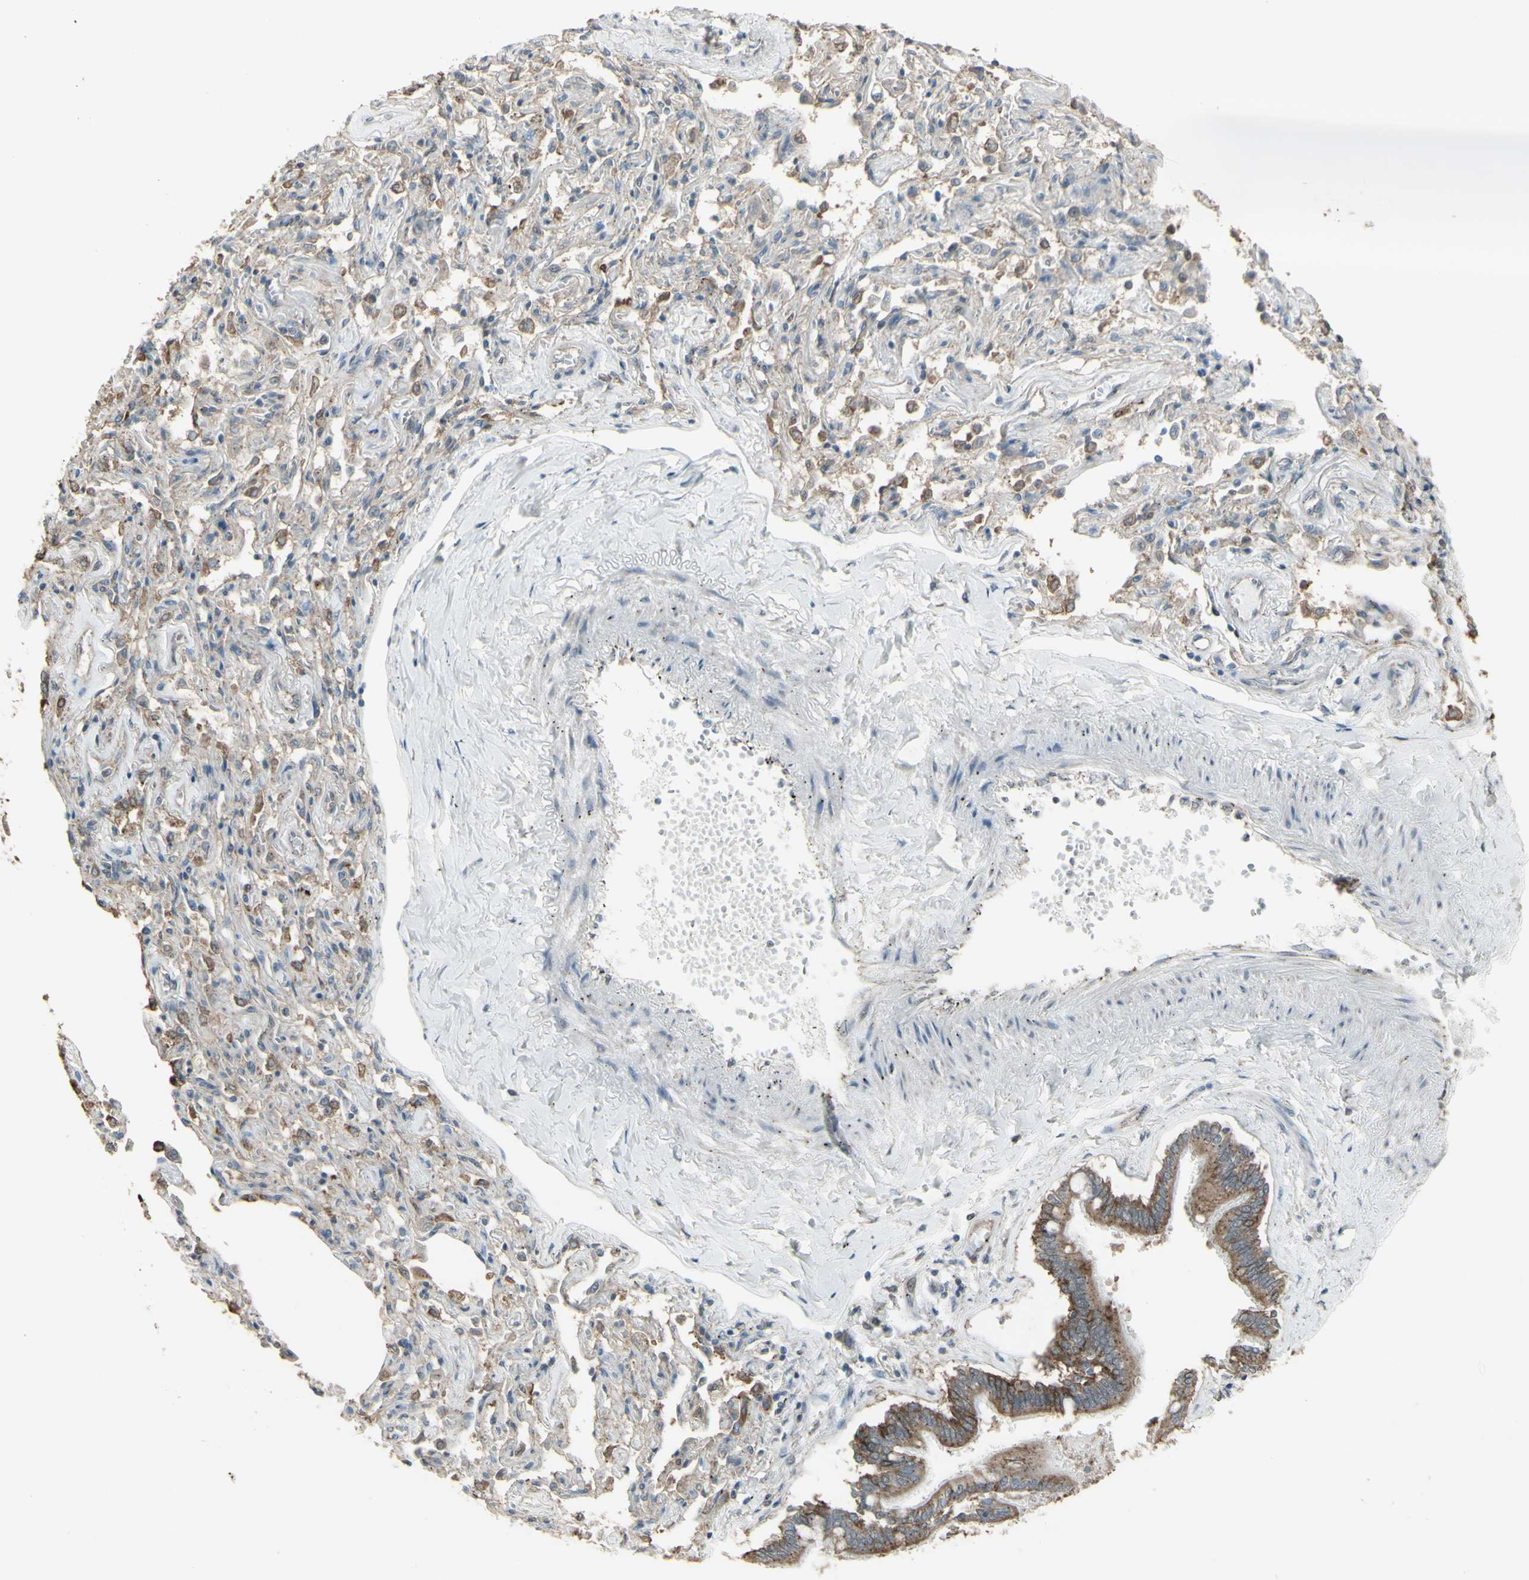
{"staining": {"intensity": "moderate", "quantity": ">75%", "location": "cytoplasmic/membranous"}, "tissue": "bronchus", "cell_type": "Respiratory epithelial cells", "image_type": "normal", "snomed": [{"axis": "morphology", "description": "Normal tissue, NOS"}, {"axis": "topography", "description": "Bronchus"}, {"axis": "topography", "description": "Lung"}], "caption": "A photomicrograph of bronchus stained for a protein reveals moderate cytoplasmic/membranous brown staining in respiratory epithelial cells. The staining was performed using DAB (3,3'-diaminobenzidine) to visualize the protein expression in brown, while the nuclei were stained in blue with hematoxylin (Magnification: 20x).", "gene": "ENSG00000285526", "patient": {"sex": "male", "age": 64}}